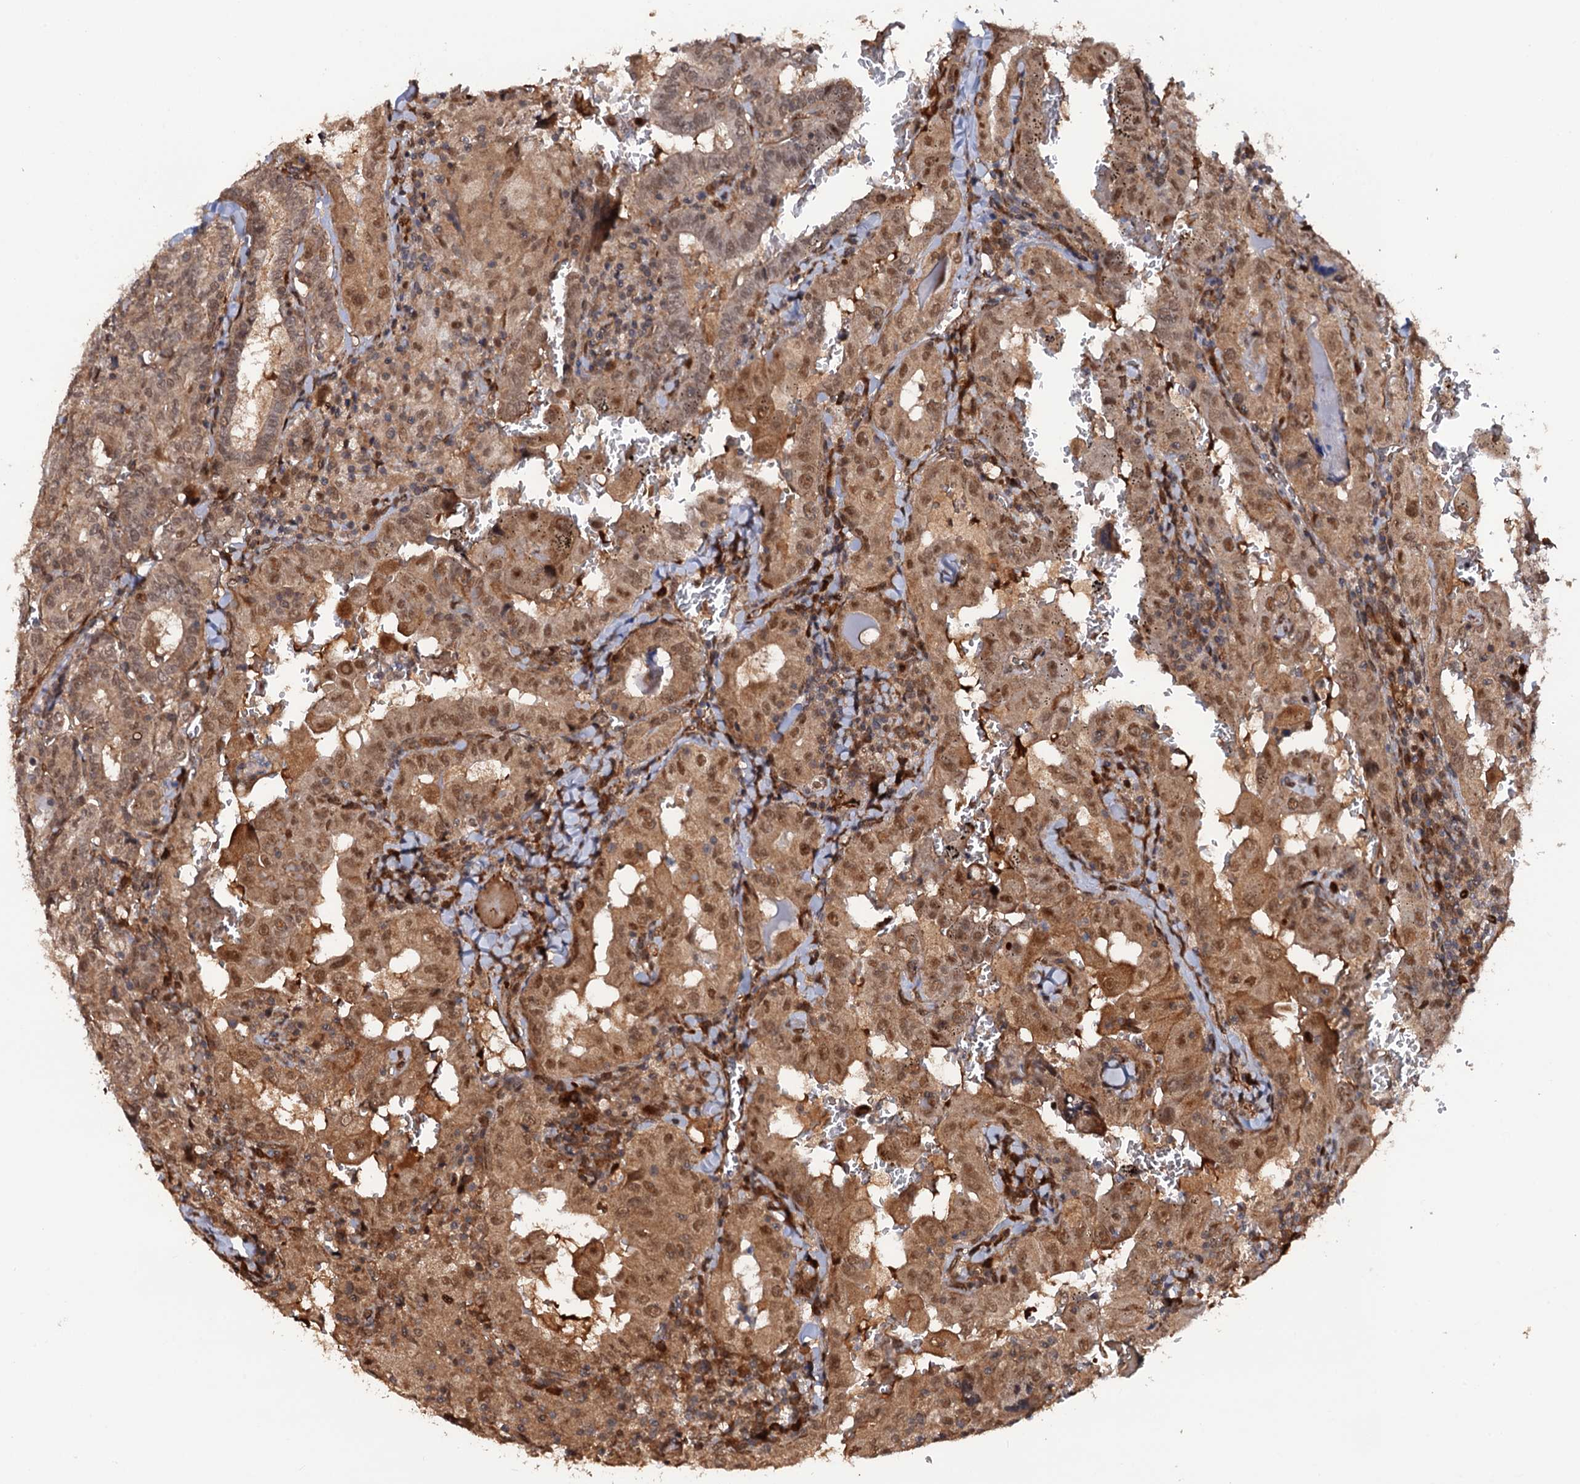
{"staining": {"intensity": "moderate", "quantity": ">75%", "location": "cytoplasmic/membranous,nuclear"}, "tissue": "thyroid cancer", "cell_type": "Tumor cells", "image_type": "cancer", "snomed": [{"axis": "morphology", "description": "Papillary adenocarcinoma, NOS"}, {"axis": "topography", "description": "Thyroid gland"}], "caption": "Brown immunohistochemical staining in human thyroid cancer reveals moderate cytoplasmic/membranous and nuclear staining in approximately >75% of tumor cells.", "gene": "CDC23", "patient": {"sex": "female", "age": 72}}